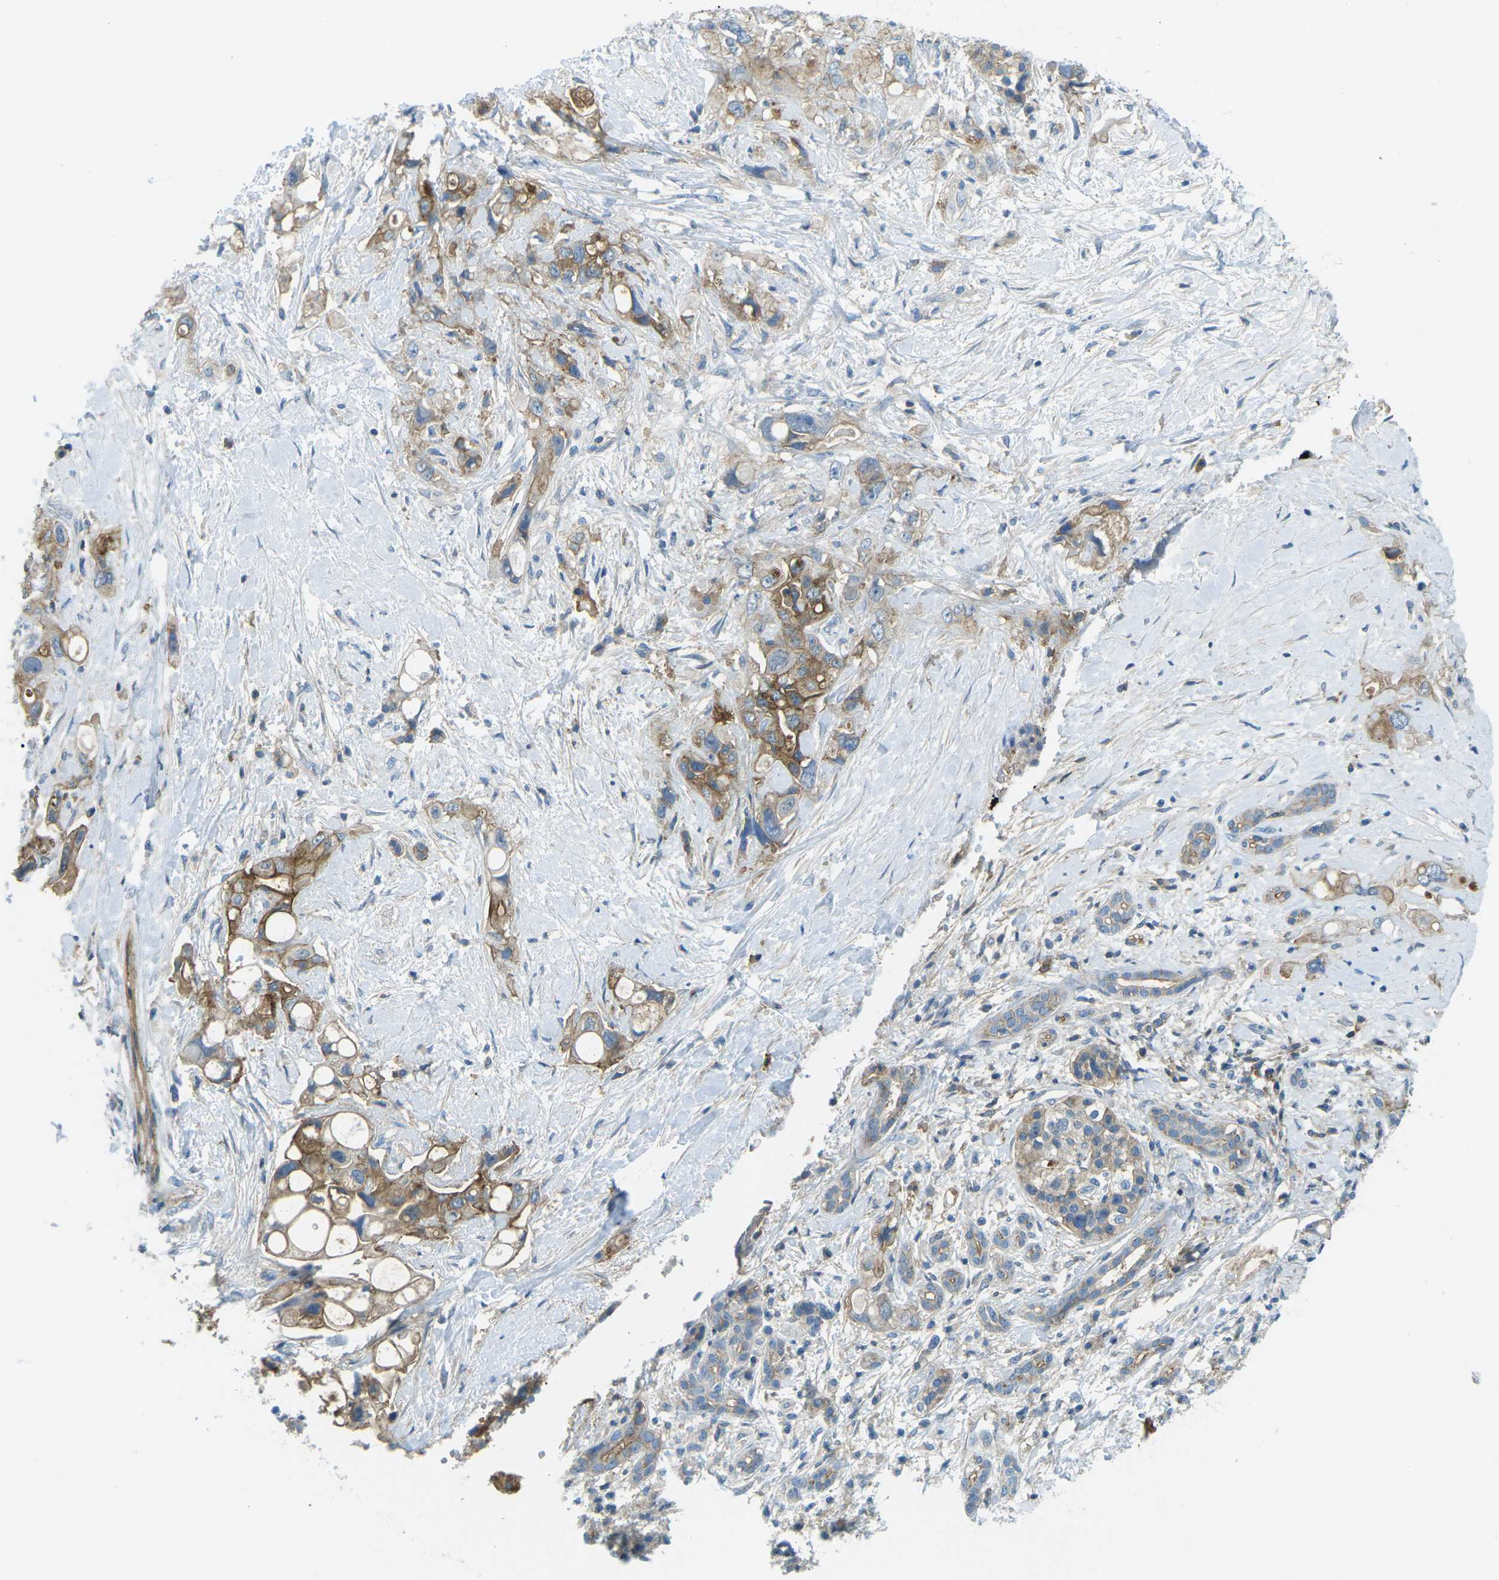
{"staining": {"intensity": "moderate", "quantity": ">75%", "location": "cytoplasmic/membranous"}, "tissue": "pancreatic cancer", "cell_type": "Tumor cells", "image_type": "cancer", "snomed": [{"axis": "morphology", "description": "Adenocarcinoma, NOS"}, {"axis": "topography", "description": "Pancreas"}], "caption": "The image reveals a brown stain indicating the presence of a protein in the cytoplasmic/membranous of tumor cells in pancreatic adenocarcinoma. The protein is stained brown, and the nuclei are stained in blue (DAB (3,3'-diaminobenzidine) IHC with brightfield microscopy, high magnification).", "gene": "CD47", "patient": {"sex": "female", "age": 56}}